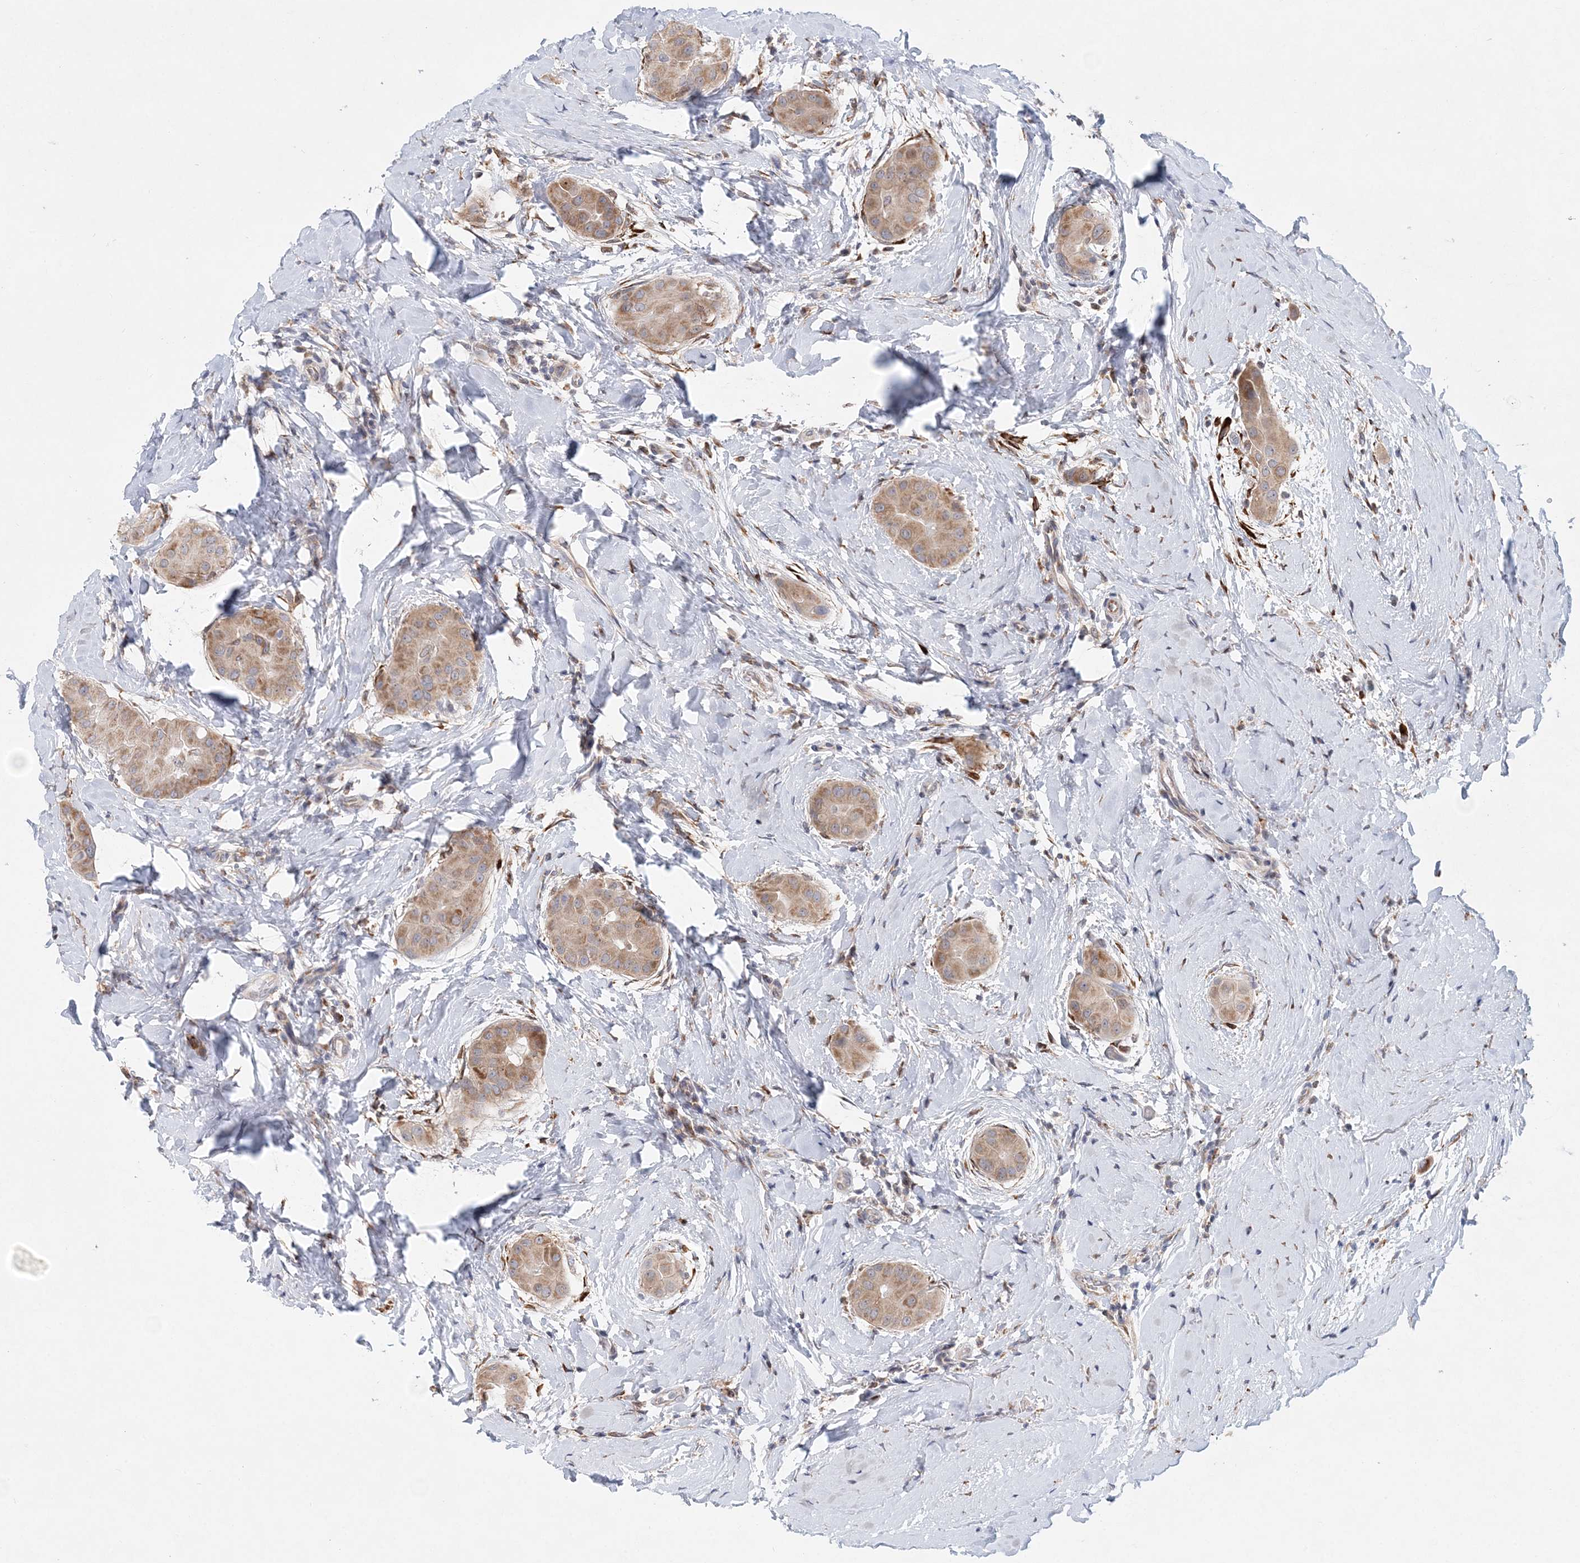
{"staining": {"intensity": "moderate", "quantity": ">75%", "location": "cytoplasmic/membranous"}, "tissue": "thyroid cancer", "cell_type": "Tumor cells", "image_type": "cancer", "snomed": [{"axis": "morphology", "description": "Papillary adenocarcinoma, NOS"}, {"axis": "topography", "description": "Thyroid gland"}], "caption": "Immunohistochemical staining of papillary adenocarcinoma (thyroid) reveals moderate cytoplasmic/membranous protein positivity in about >75% of tumor cells.", "gene": "PCYOX1L", "patient": {"sex": "male", "age": 33}}